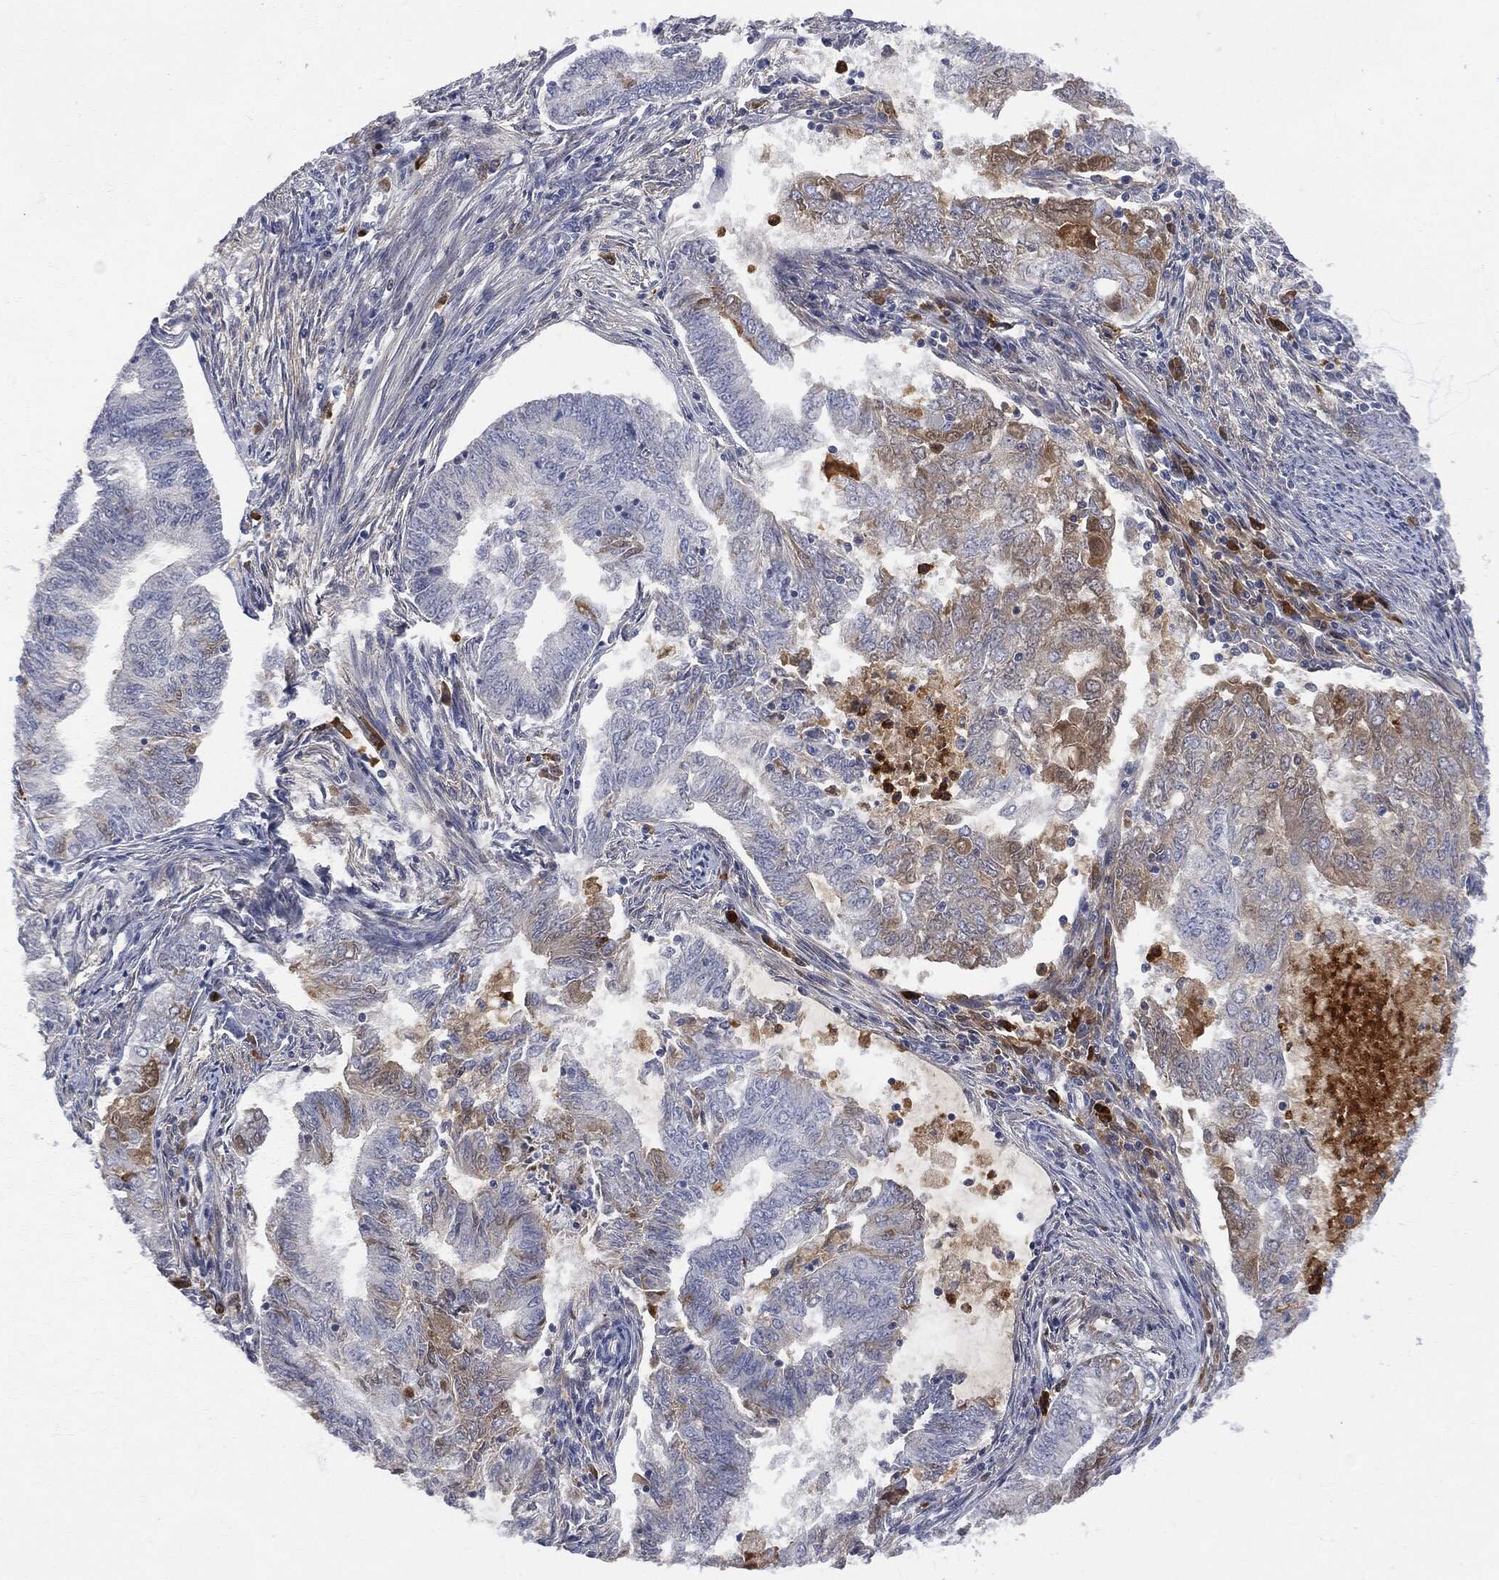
{"staining": {"intensity": "weak", "quantity": "<25%", "location": "cytoplasmic/membranous"}, "tissue": "endometrial cancer", "cell_type": "Tumor cells", "image_type": "cancer", "snomed": [{"axis": "morphology", "description": "Adenocarcinoma, NOS"}, {"axis": "topography", "description": "Endometrium"}], "caption": "IHC image of human endometrial cancer stained for a protein (brown), which displays no staining in tumor cells. (Brightfield microscopy of DAB immunohistochemistry (IHC) at high magnification).", "gene": "BTK", "patient": {"sex": "female", "age": 62}}